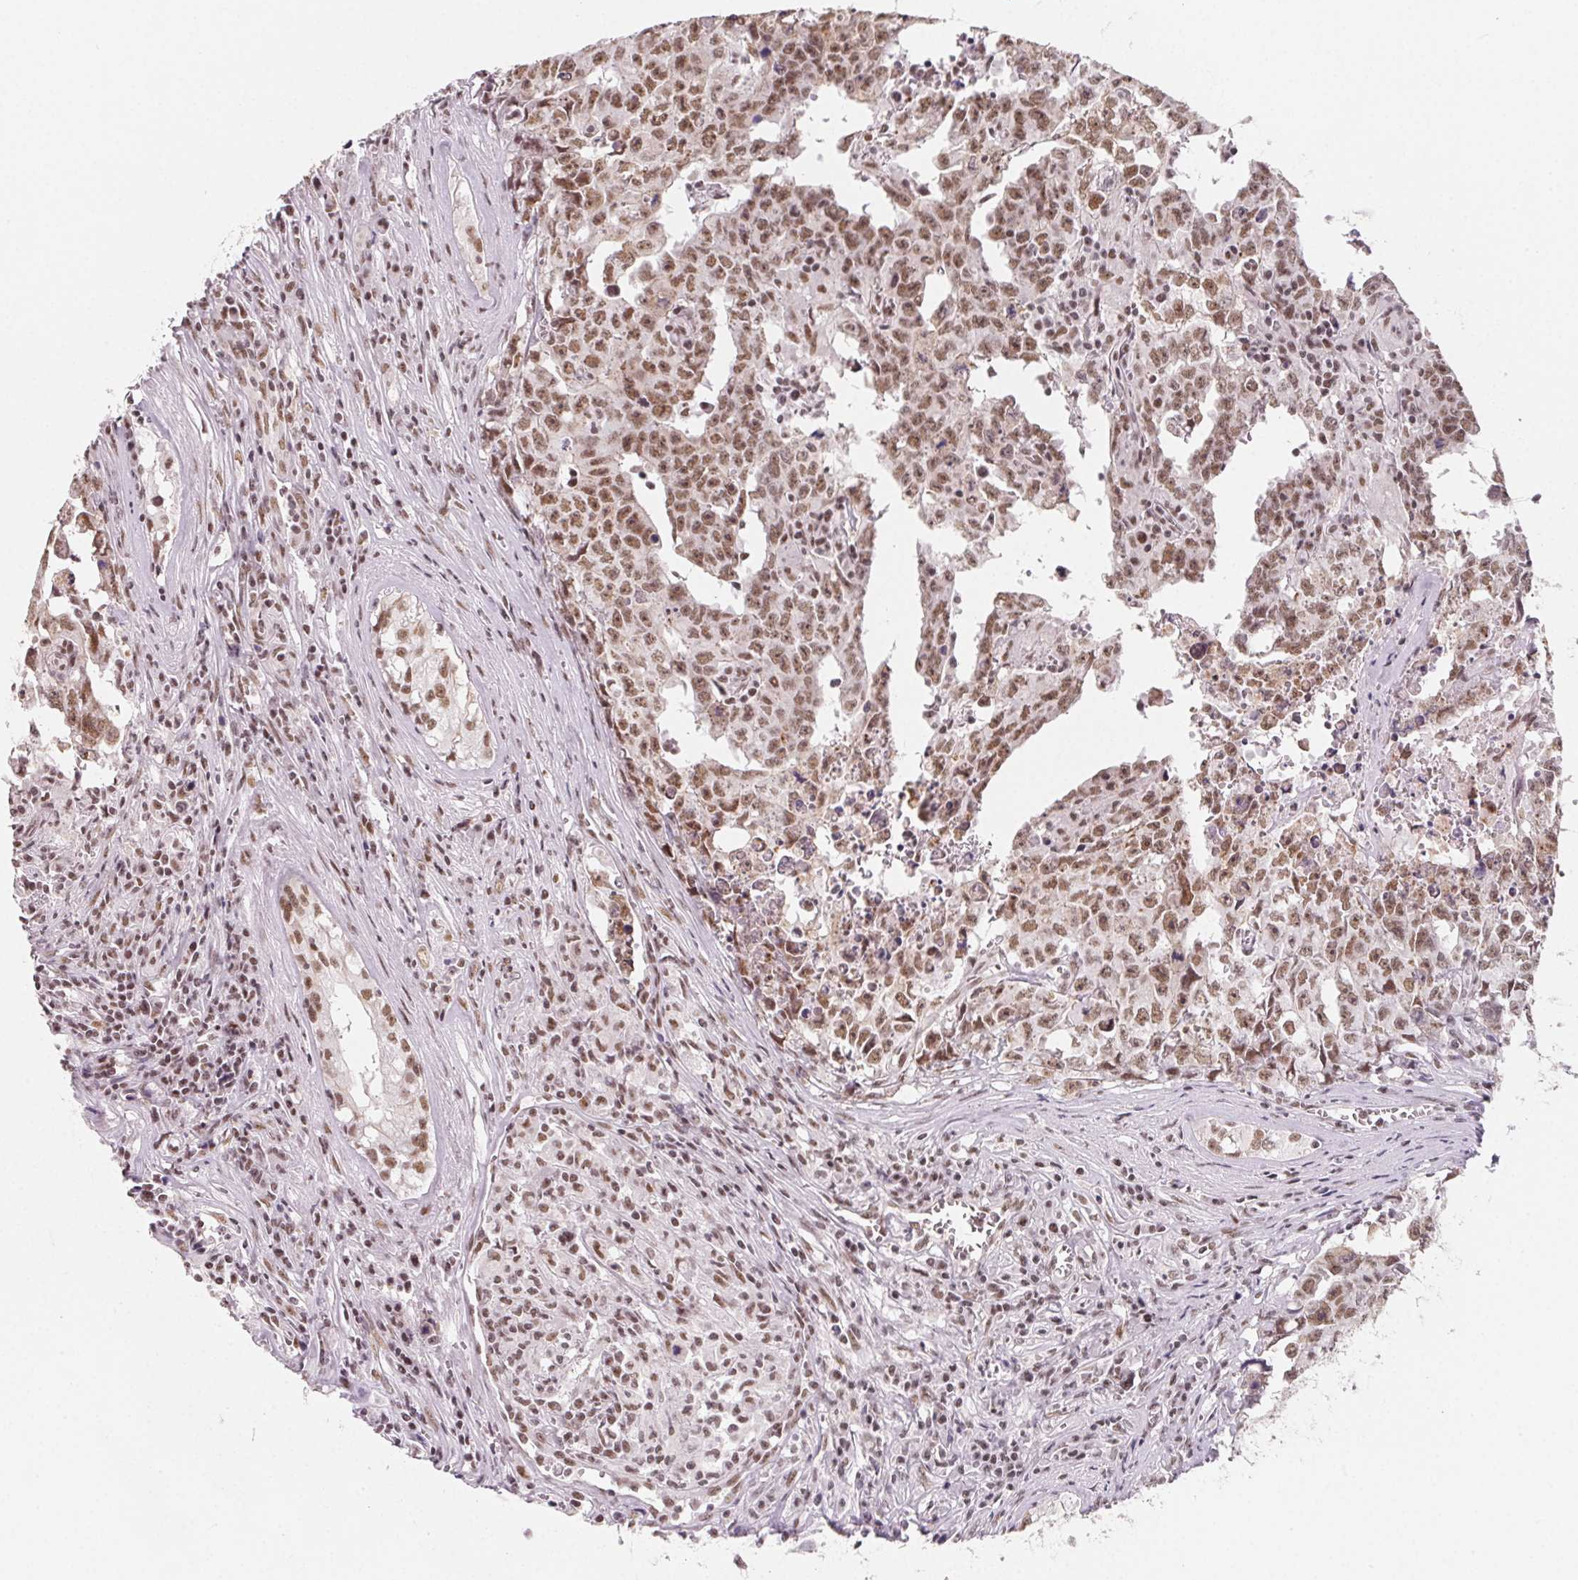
{"staining": {"intensity": "moderate", "quantity": ">75%", "location": "nuclear"}, "tissue": "testis cancer", "cell_type": "Tumor cells", "image_type": "cancer", "snomed": [{"axis": "morphology", "description": "Carcinoma, Embryonal, NOS"}, {"axis": "topography", "description": "Testis"}], "caption": "Protein expression analysis of human testis cancer (embryonal carcinoma) reveals moderate nuclear staining in approximately >75% of tumor cells.", "gene": "TCERG1", "patient": {"sex": "male", "age": 22}}